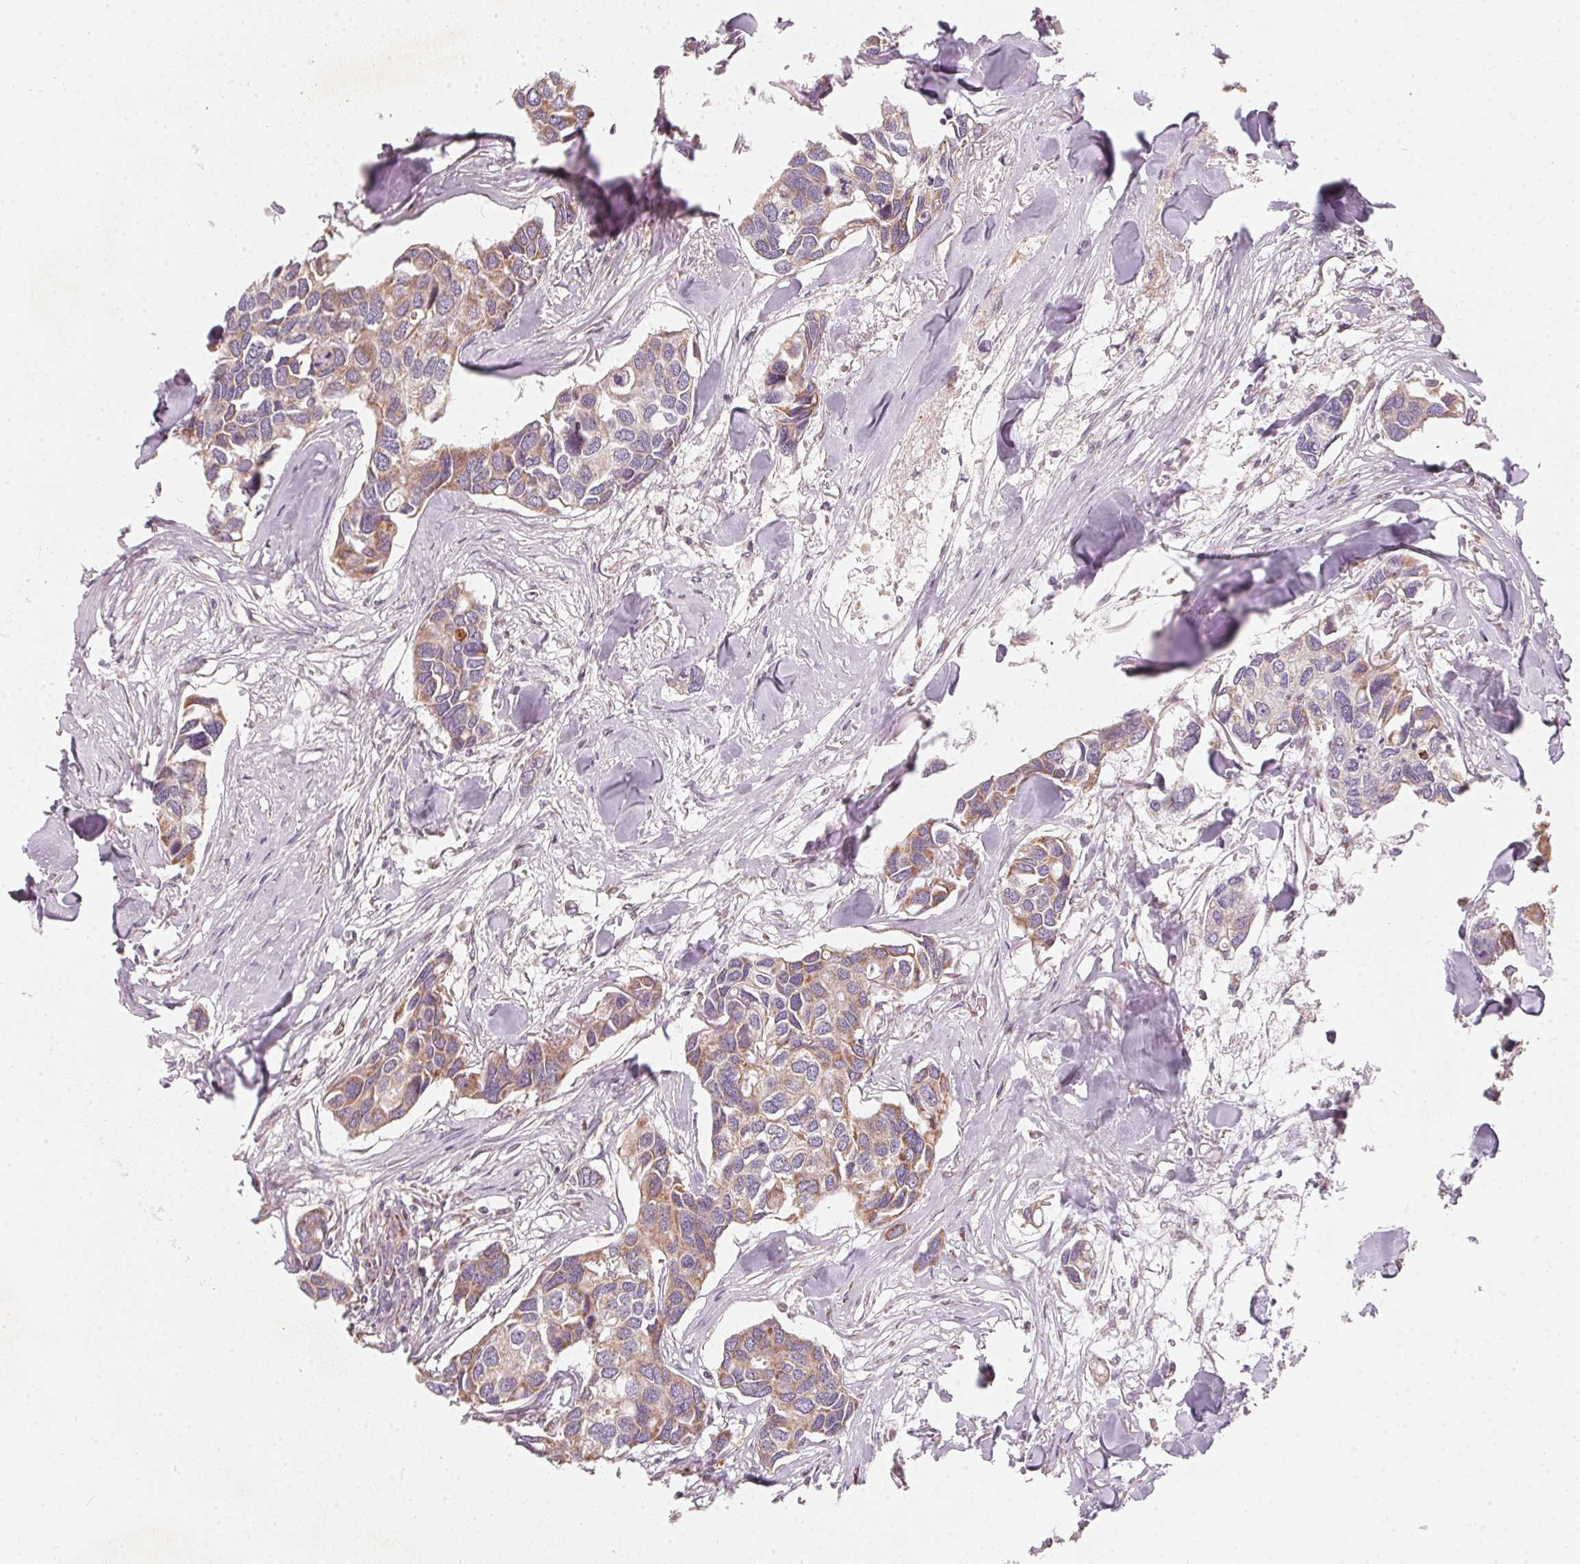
{"staining": {"intensity": "weak", "quantity": ">75%", "location": "cytoplasmic/membranous"}, "tissue": "breast cancer", "cell_type": "Tumor cells", "image_type": "cancer", "snomed": [{"axis": "morphology", "description": "Duct carcinoma"}, {"axis": "topography", "description": "Breast"}], "caption": "A photomicrograph of human intraductal carcinoma (breast) stained for a protein shows weak cytoplasmic/membranous brown staining in tumor cells. The protein is shown in brown color, while the nuclei are stained blue.", "gene": "MATCAP1", "patient": {"sex": "female", "age": 83}}